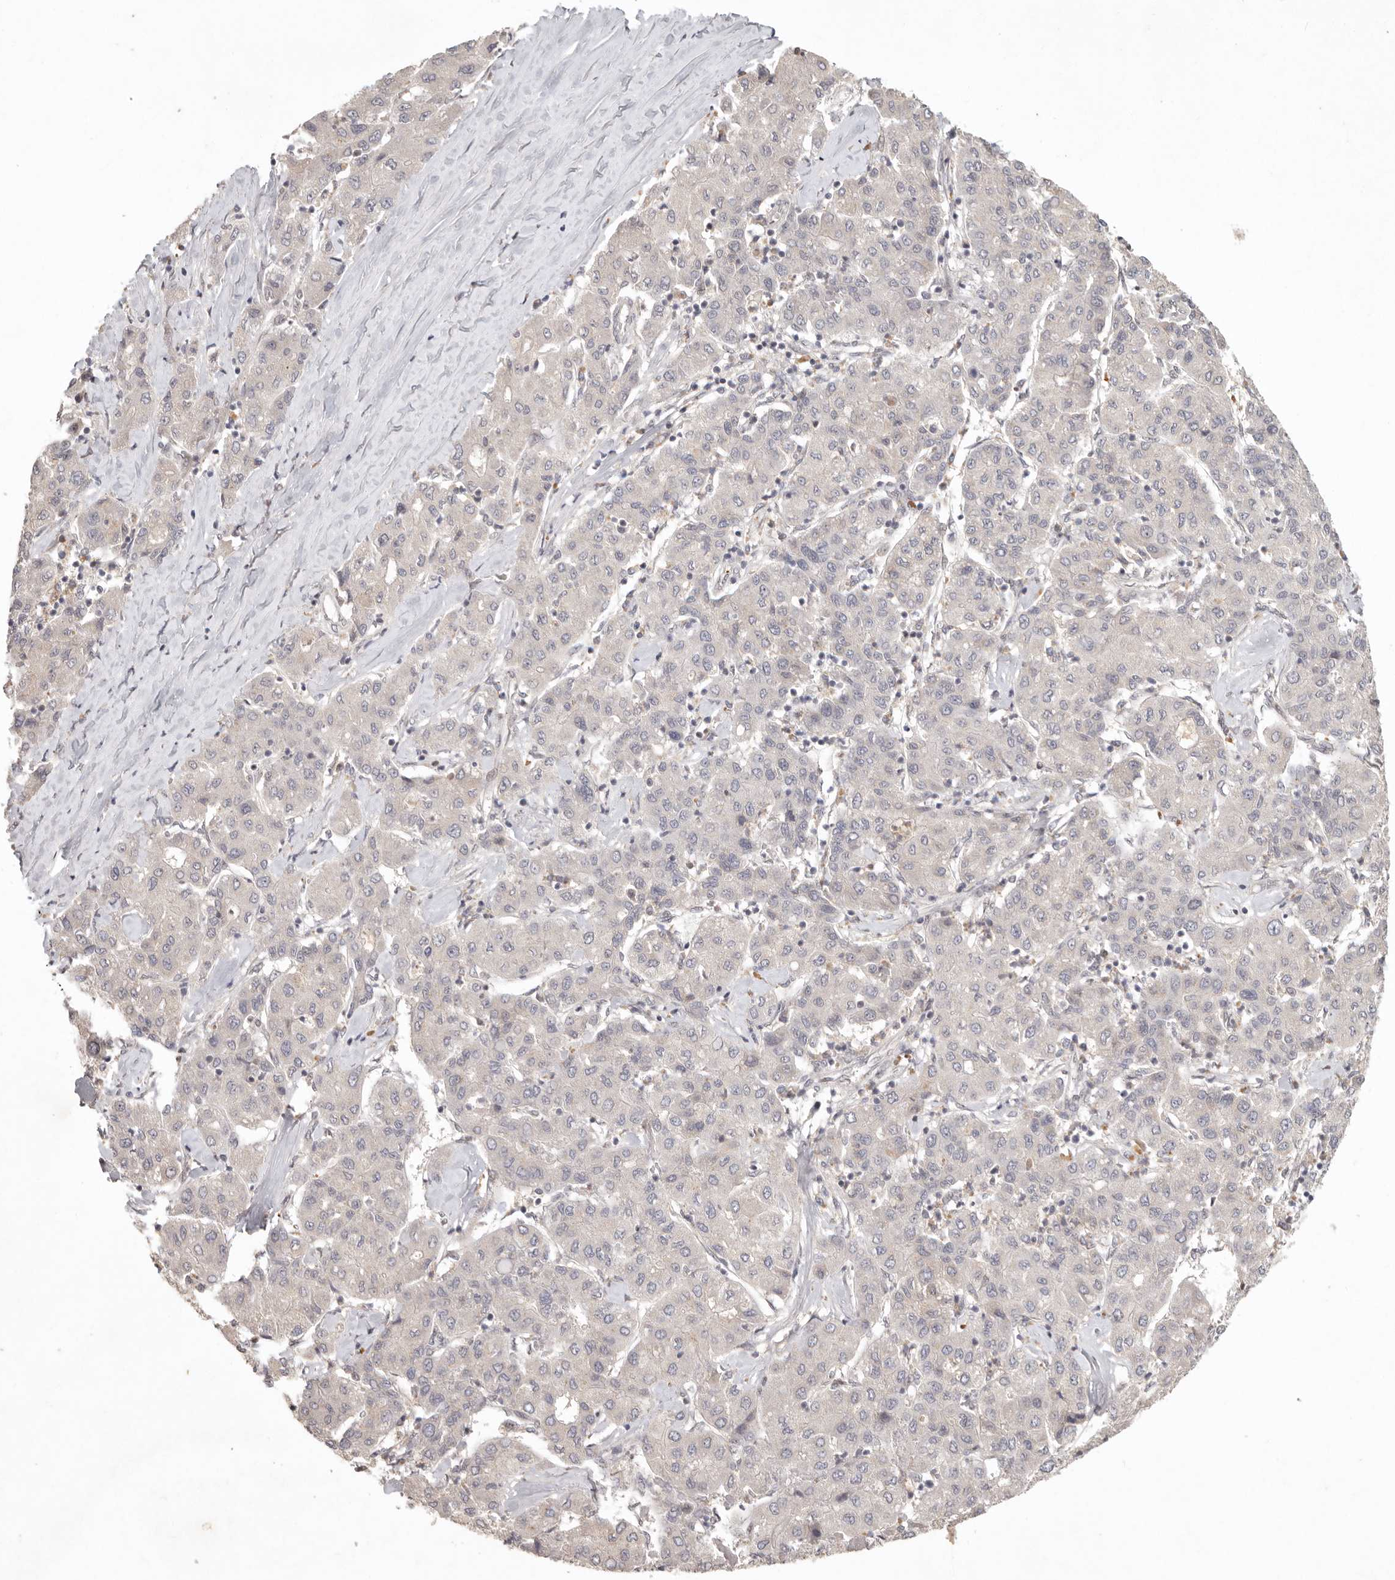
{"staining": {"intensity": "negative", "quantity": "none", "location": "none"}, "tissue": "liver cancer", "cell_type": "Tumor cells", "image_type": "cancer", "snomed": [{"axis": "morphology", "description": "Carcinoma, Hepatocellular, NOS"}, {"axis": "topography", "description": "Liver"}], "caption": "The immunohistochemistry image has no significant positivity in tumor cells of hepatocellular carcinoma (liver) tissue.", "gene": "LRRC75A", "patient": {"sex": "male", "age": 65}}